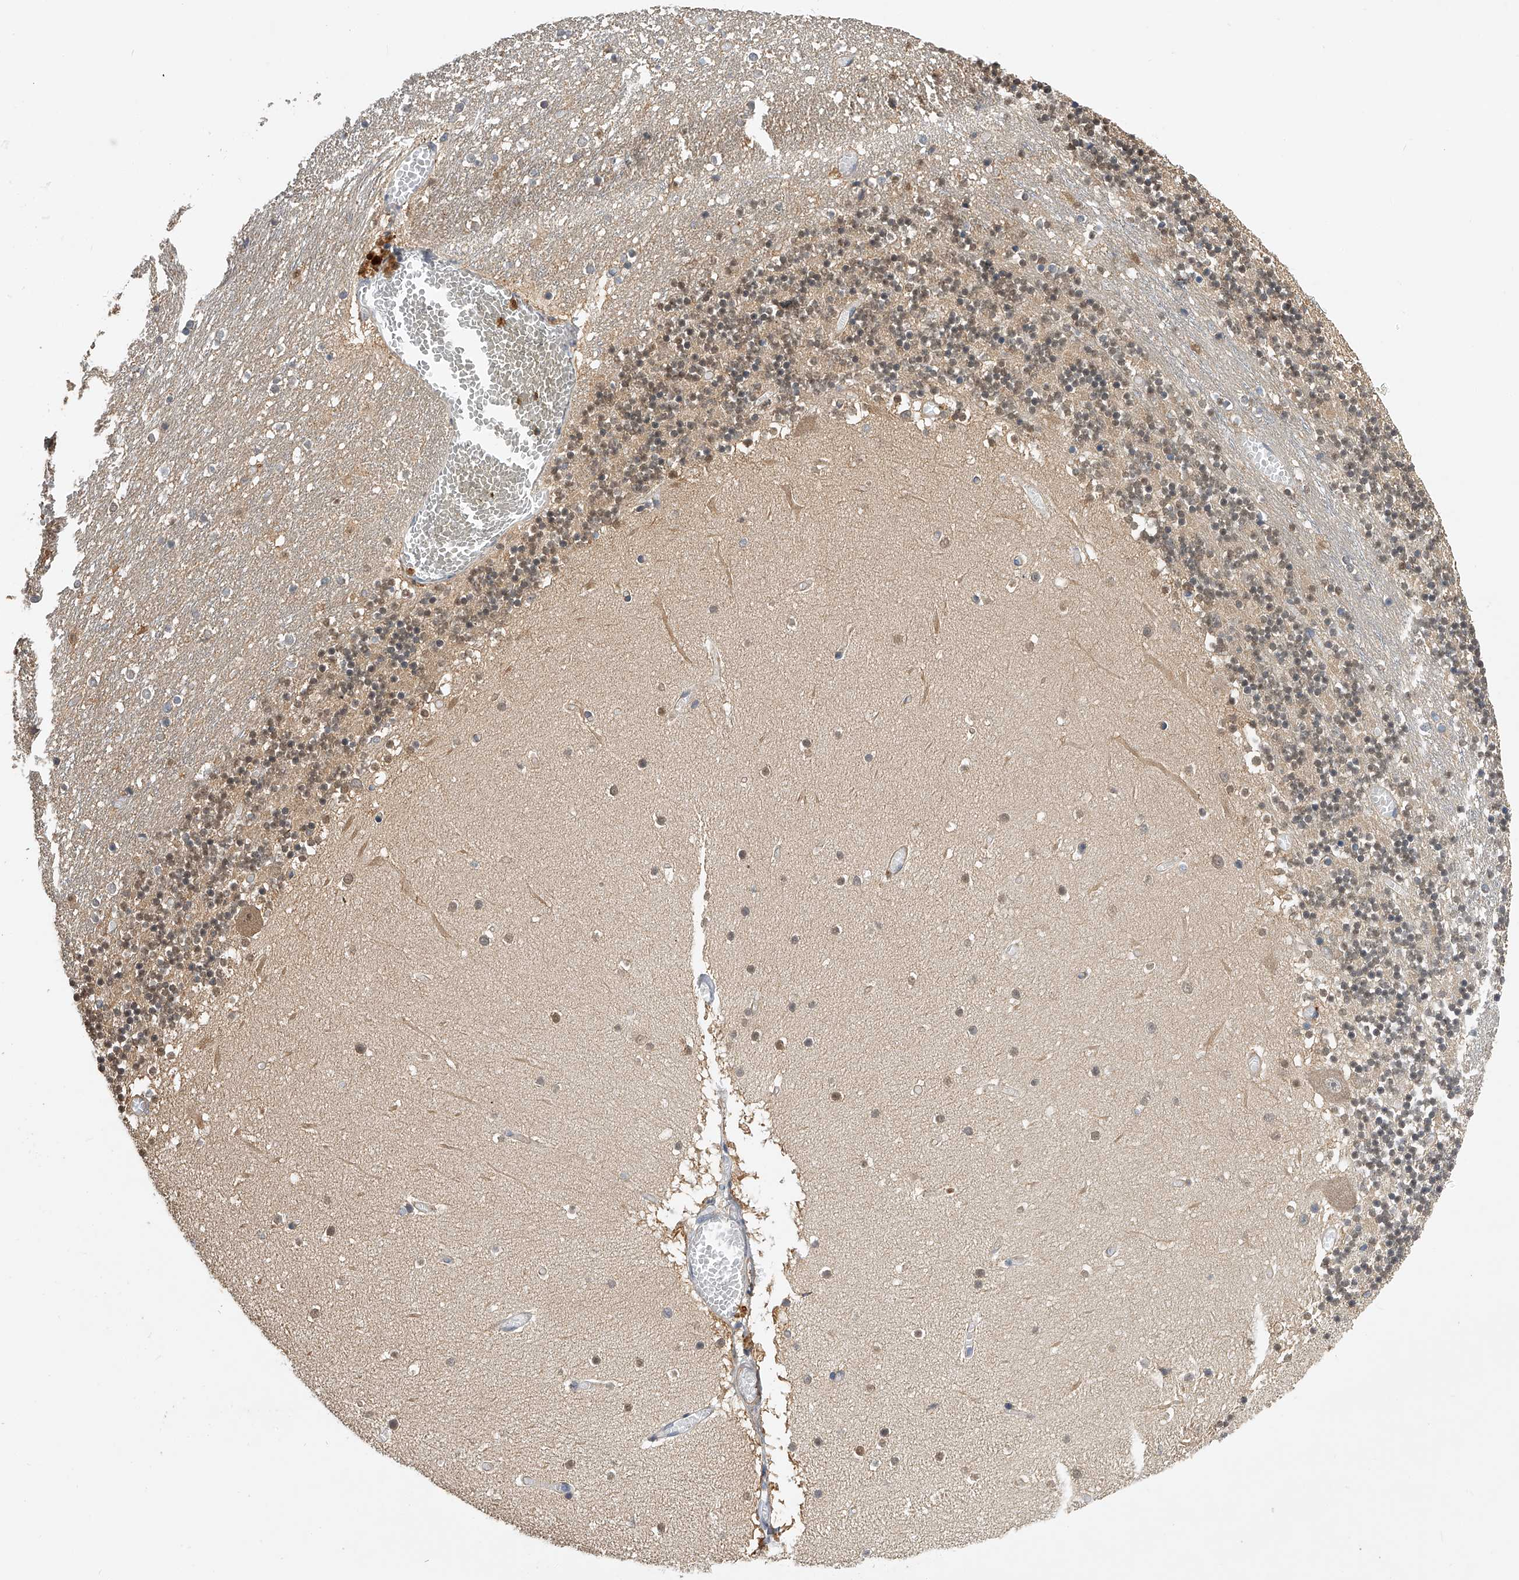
{"staining": {"intensity": "negative", "quantity": "none", "location": "none"}, "tissue": "cerebellum", "cell_type": "Cells in granular layer", "image_type": "normal", "snomed": [{"axis": "morphology", "description": "Normal tissue, NOS"}, {"axis": "topography", "description": "Cerebellum"}], "caption": "A histopathology image of cerebellum stained for a protein reveals no brown staining in cells in granular layer. (DAB (3,3'-diaminobenzidine) immunohistochemistry with hematoxylin counter stain).", "gene": "PTPRA", "patient": {"sex": "female", "age": 28}}